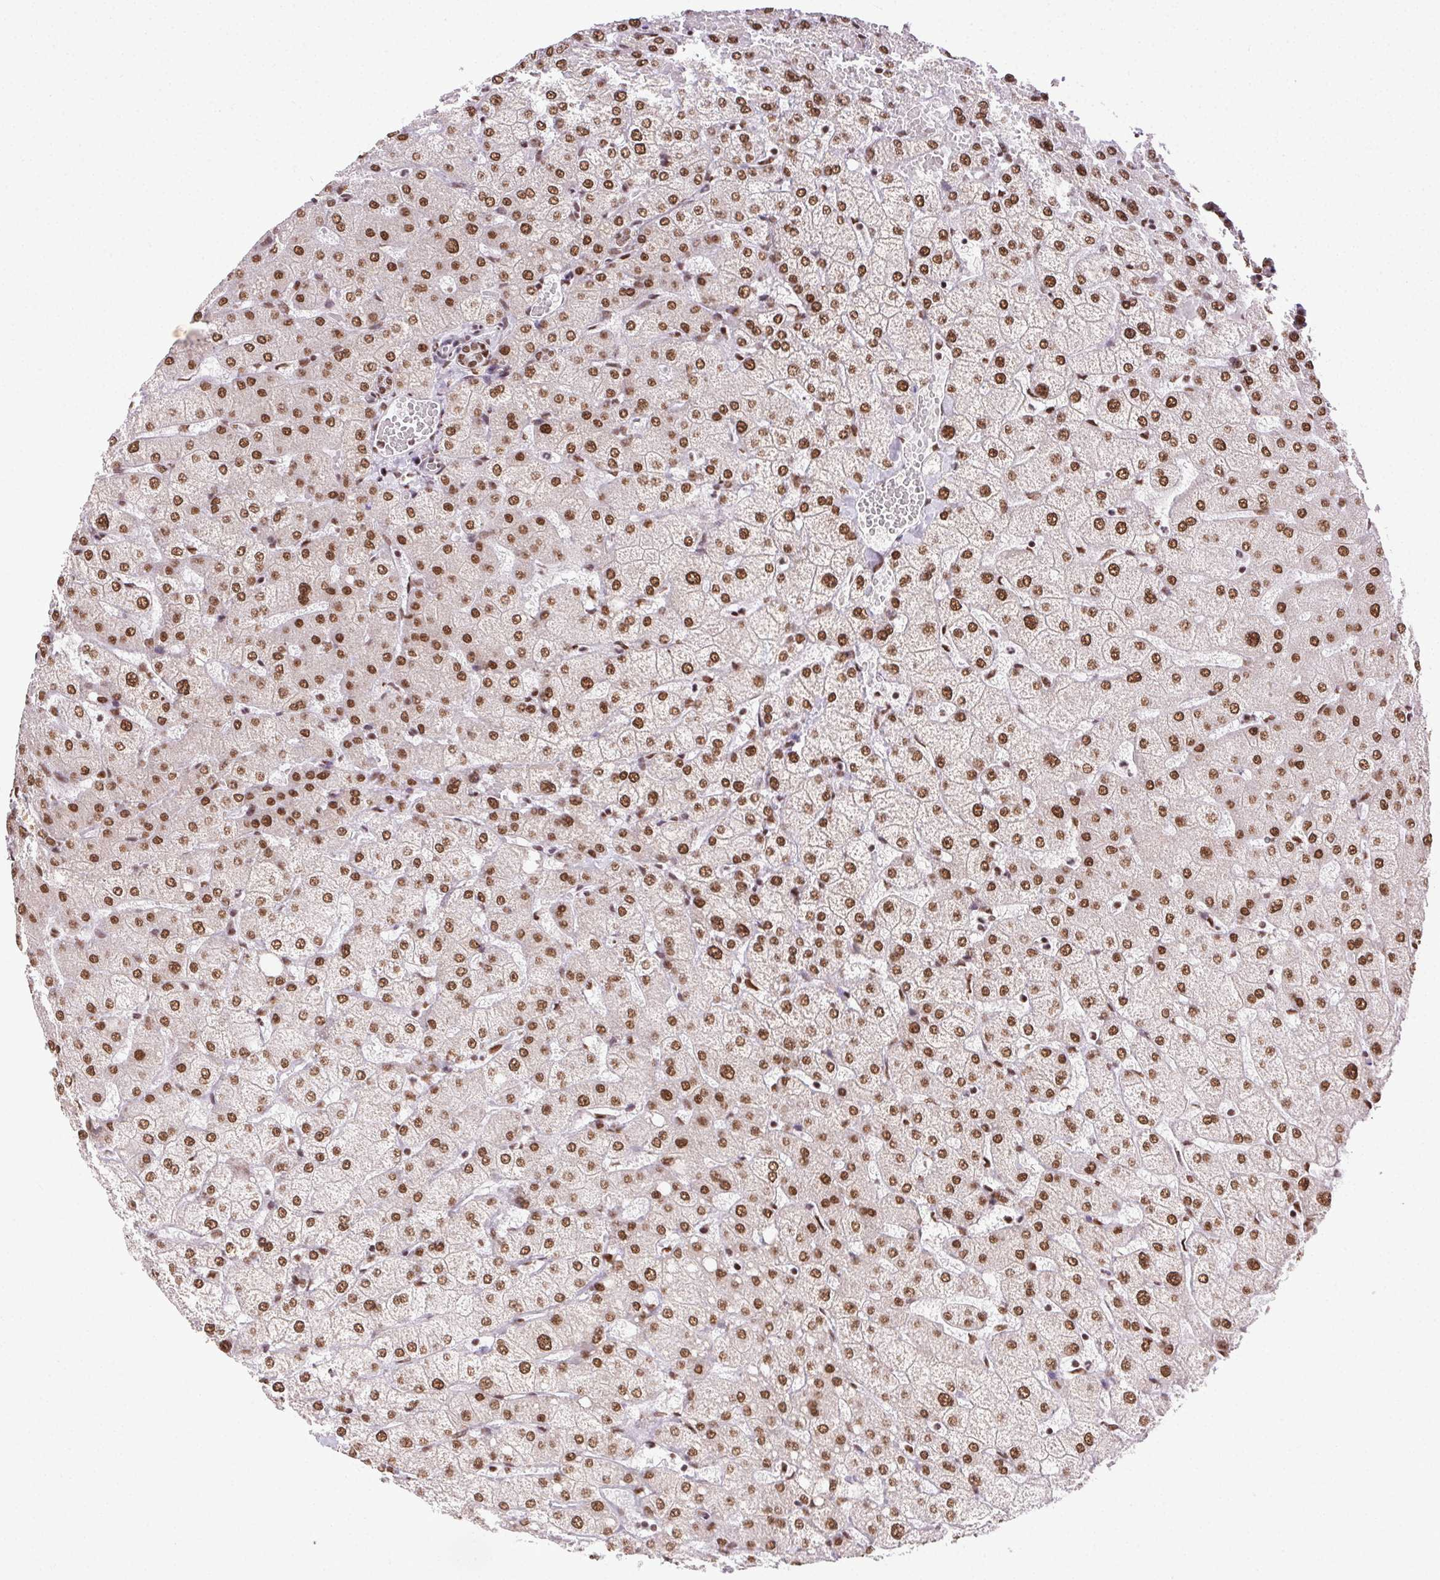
{"staining": {"intensity": "moderate", "quantity": ">75%", "location": "nuclear"}, "tissue": "liver", "cell_type": "Cholangiocytes", "image_type": "normal", "snomed": [{"axis": "morphology", "description": "Normal tissue, NOS"}, {"axis": "topography", "description": "Liver"}], "caption": "The image demonstrates staining of unremarkable liver, revealing moderate nuclear protein staining (brown color) within cholangiocytes. The protein of interest is stained brown, and the nuclei are stained in blue (DAB (3,3'-diaminobenzidine) IHC with brightfield microscopy, high magnification).", "gene": "TRA2B", "patient": {"sex": "female", "age": 54}}